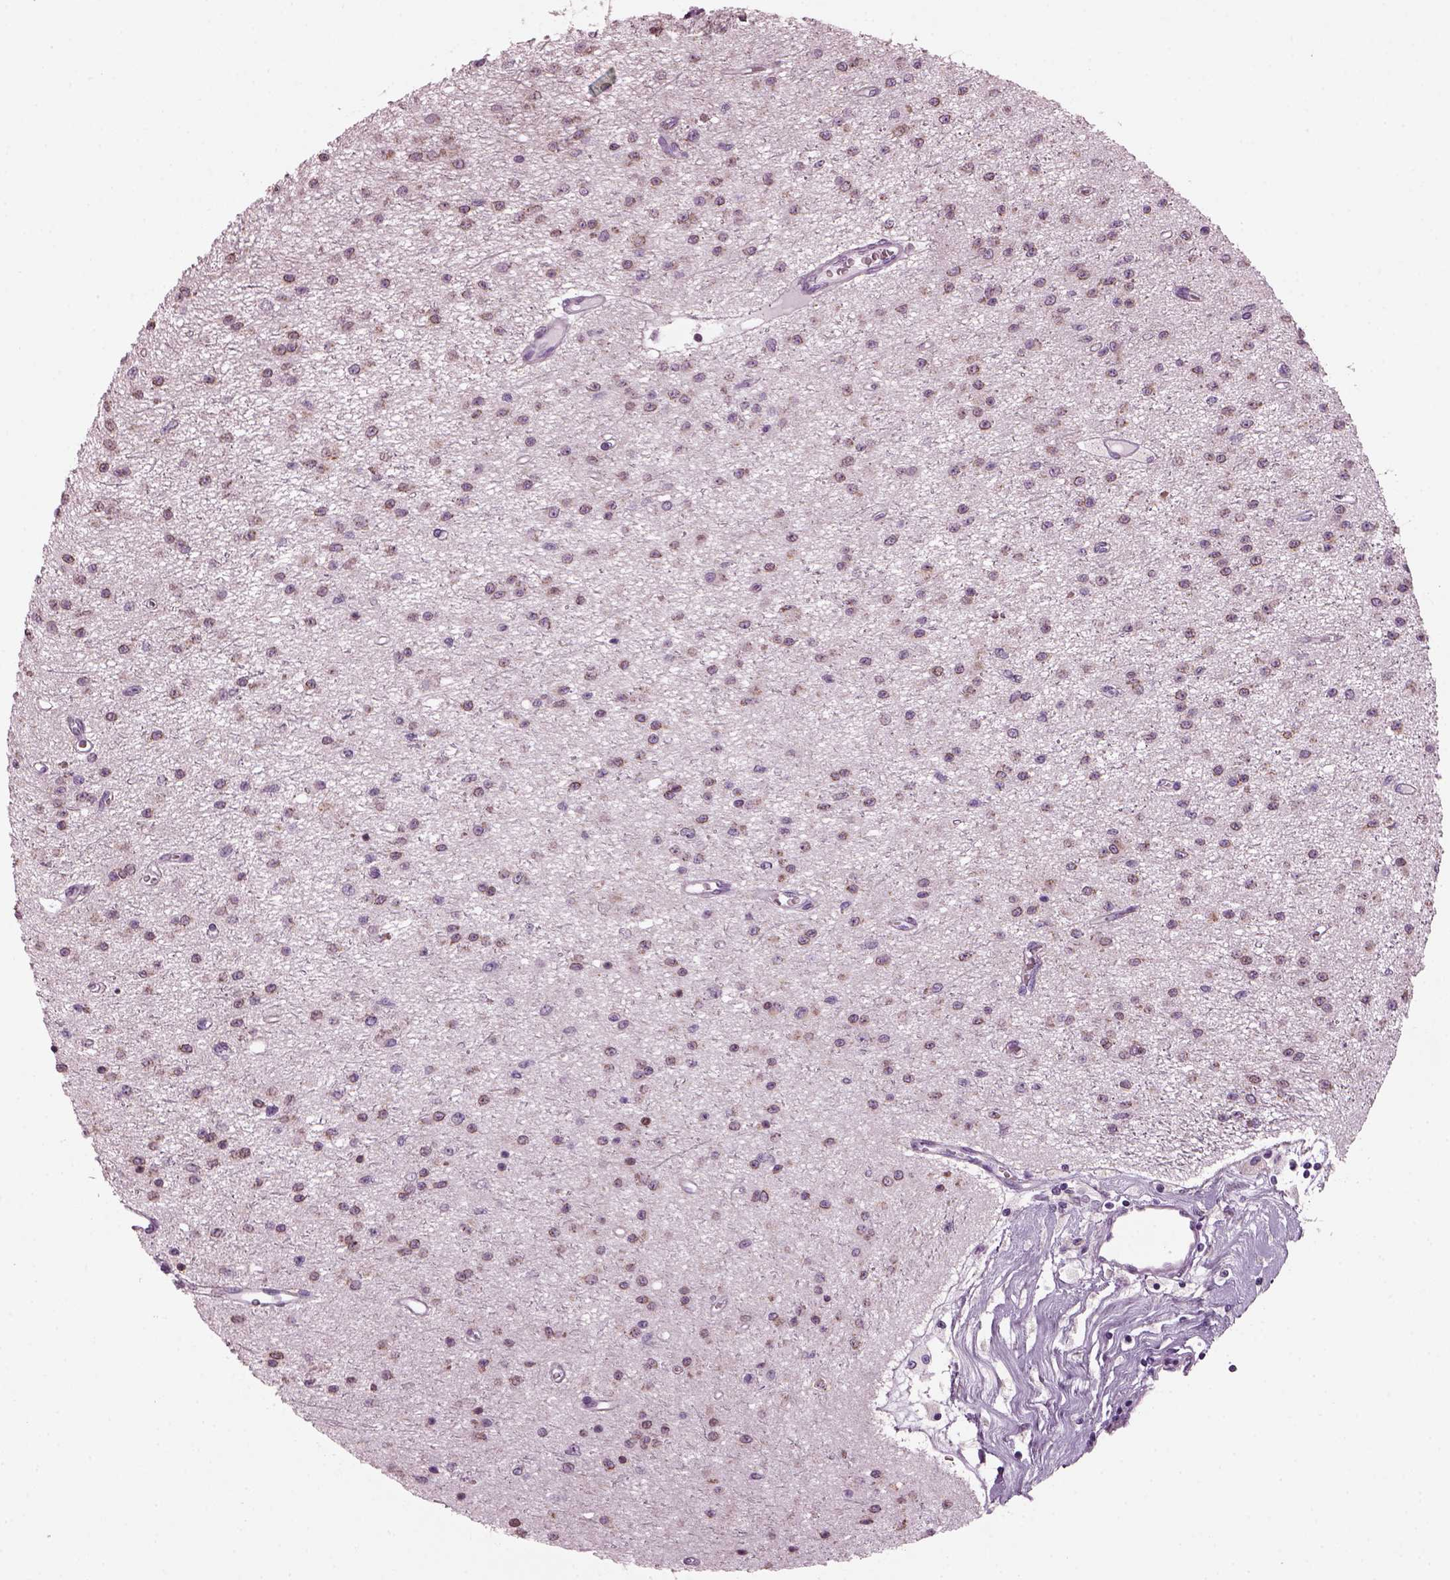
{"staining": {"intensity": "weak", "quantity": ">75%", "location": "cytoplasmic/membranous"}, "tissue": "glioma", "cell_type": "Tumor cells", "image_type": "cancer", "snomed": [{"axis": "morphology", "description": "Glioma, malignant, Low grade"}, {"axis": "topography", "description": "Brain"}], "caption": "Brown immunohistochemical staining in glioma exhibits weak cytoplasmic/membranous expression in approximately >75% of tumor cells.", "gene": "PRR9", "patient": {"sex": "female", "age": 45}}